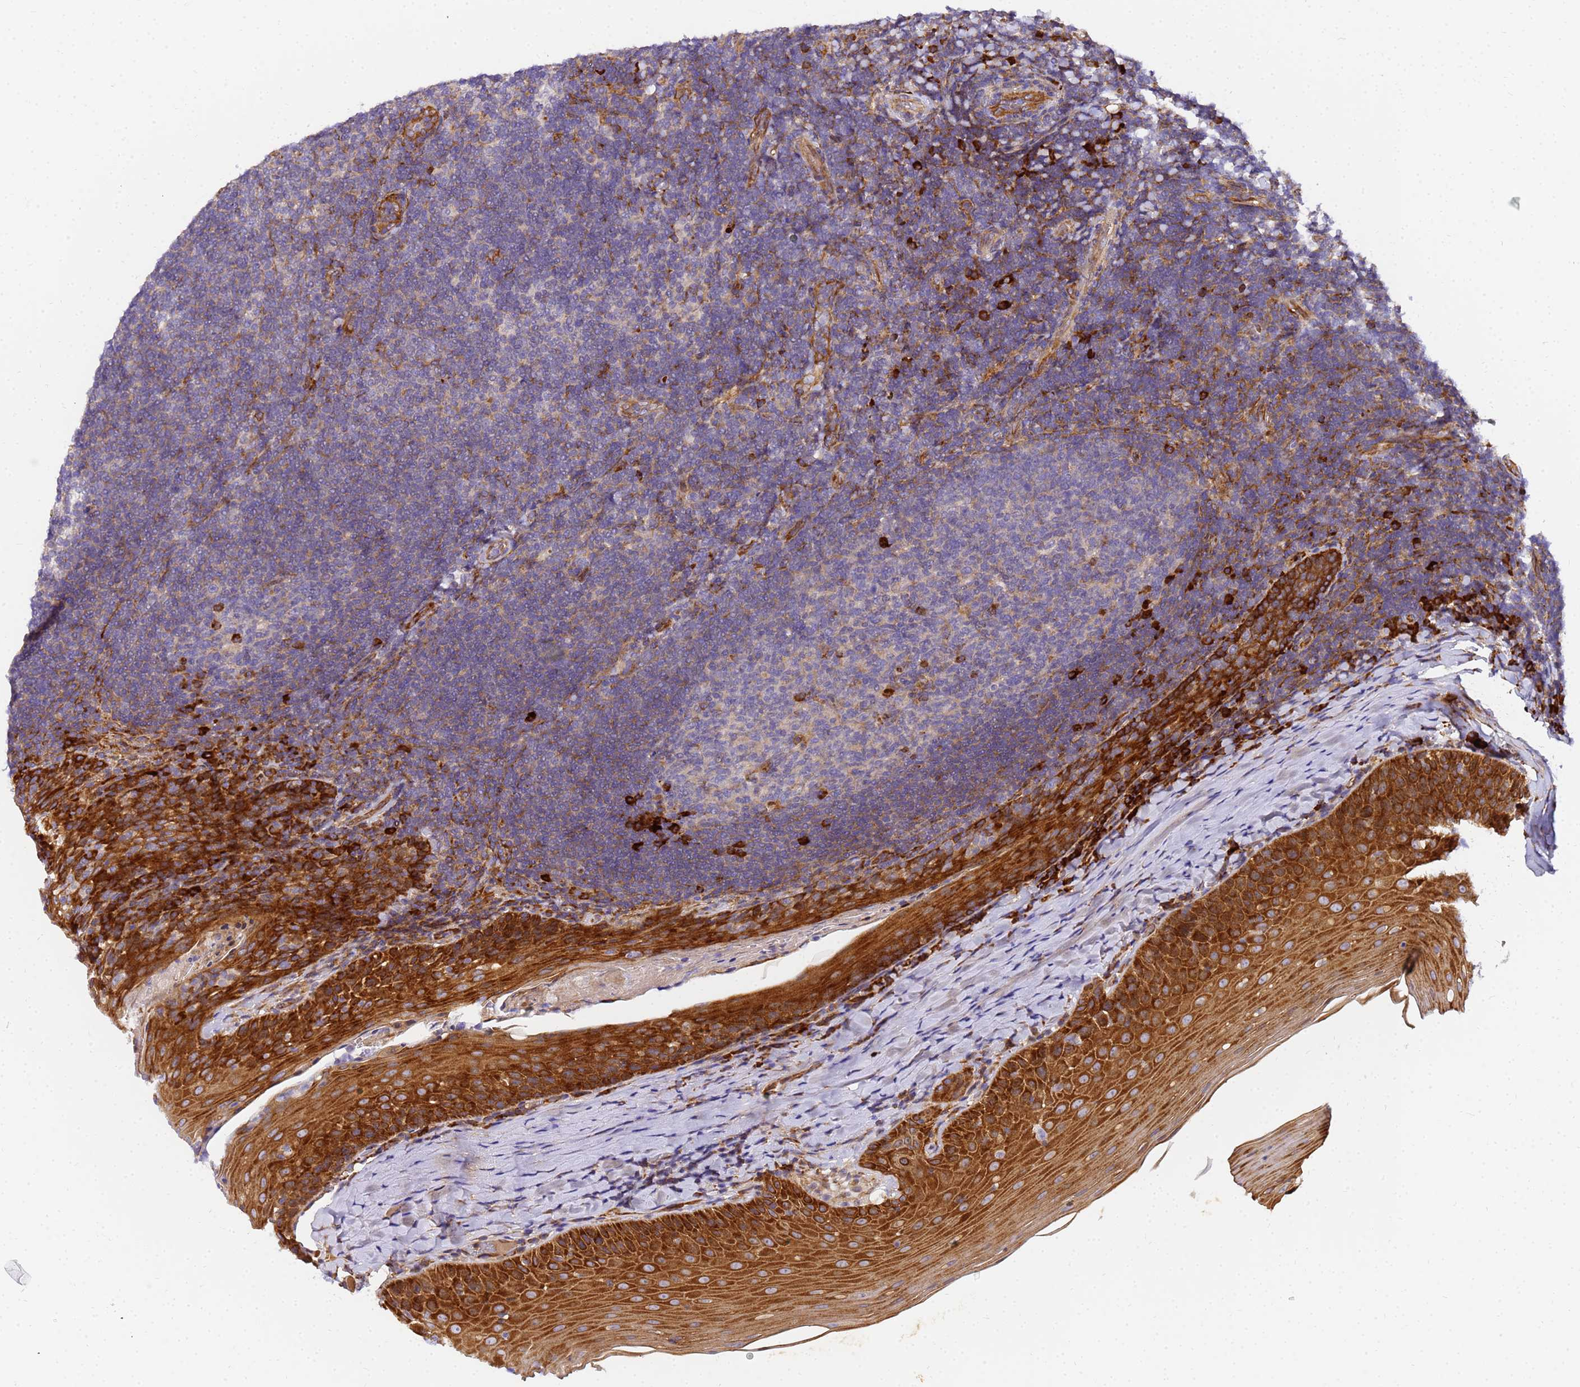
{"staining": {"intensity": "moderate", "quantity": "<25%", "location": "cytoplasmic/membranous"}, "tissue": "tonsil", "cell_type": "Germinal center cells", "image_type": "normal", "snomed": [{"axis": "morphology", "description": "Normal tissue, NOS"}, {"axis": "topography", "description": "Tonsil"}], "caption": "IHC staining of unremarkable tonsil, which demonstrates low levels of moderate cytoplasmic/membranous staining in approximately <25% of germinal center cells indicating moderate cytoplasmic/membranous protein staining. The staining was performed using DAB (brown) for protein detection and nuclei were counterstained in hematoxylin (blue).", "gene": "POM121C", "patient": {"sex": "female", "age": 10}}